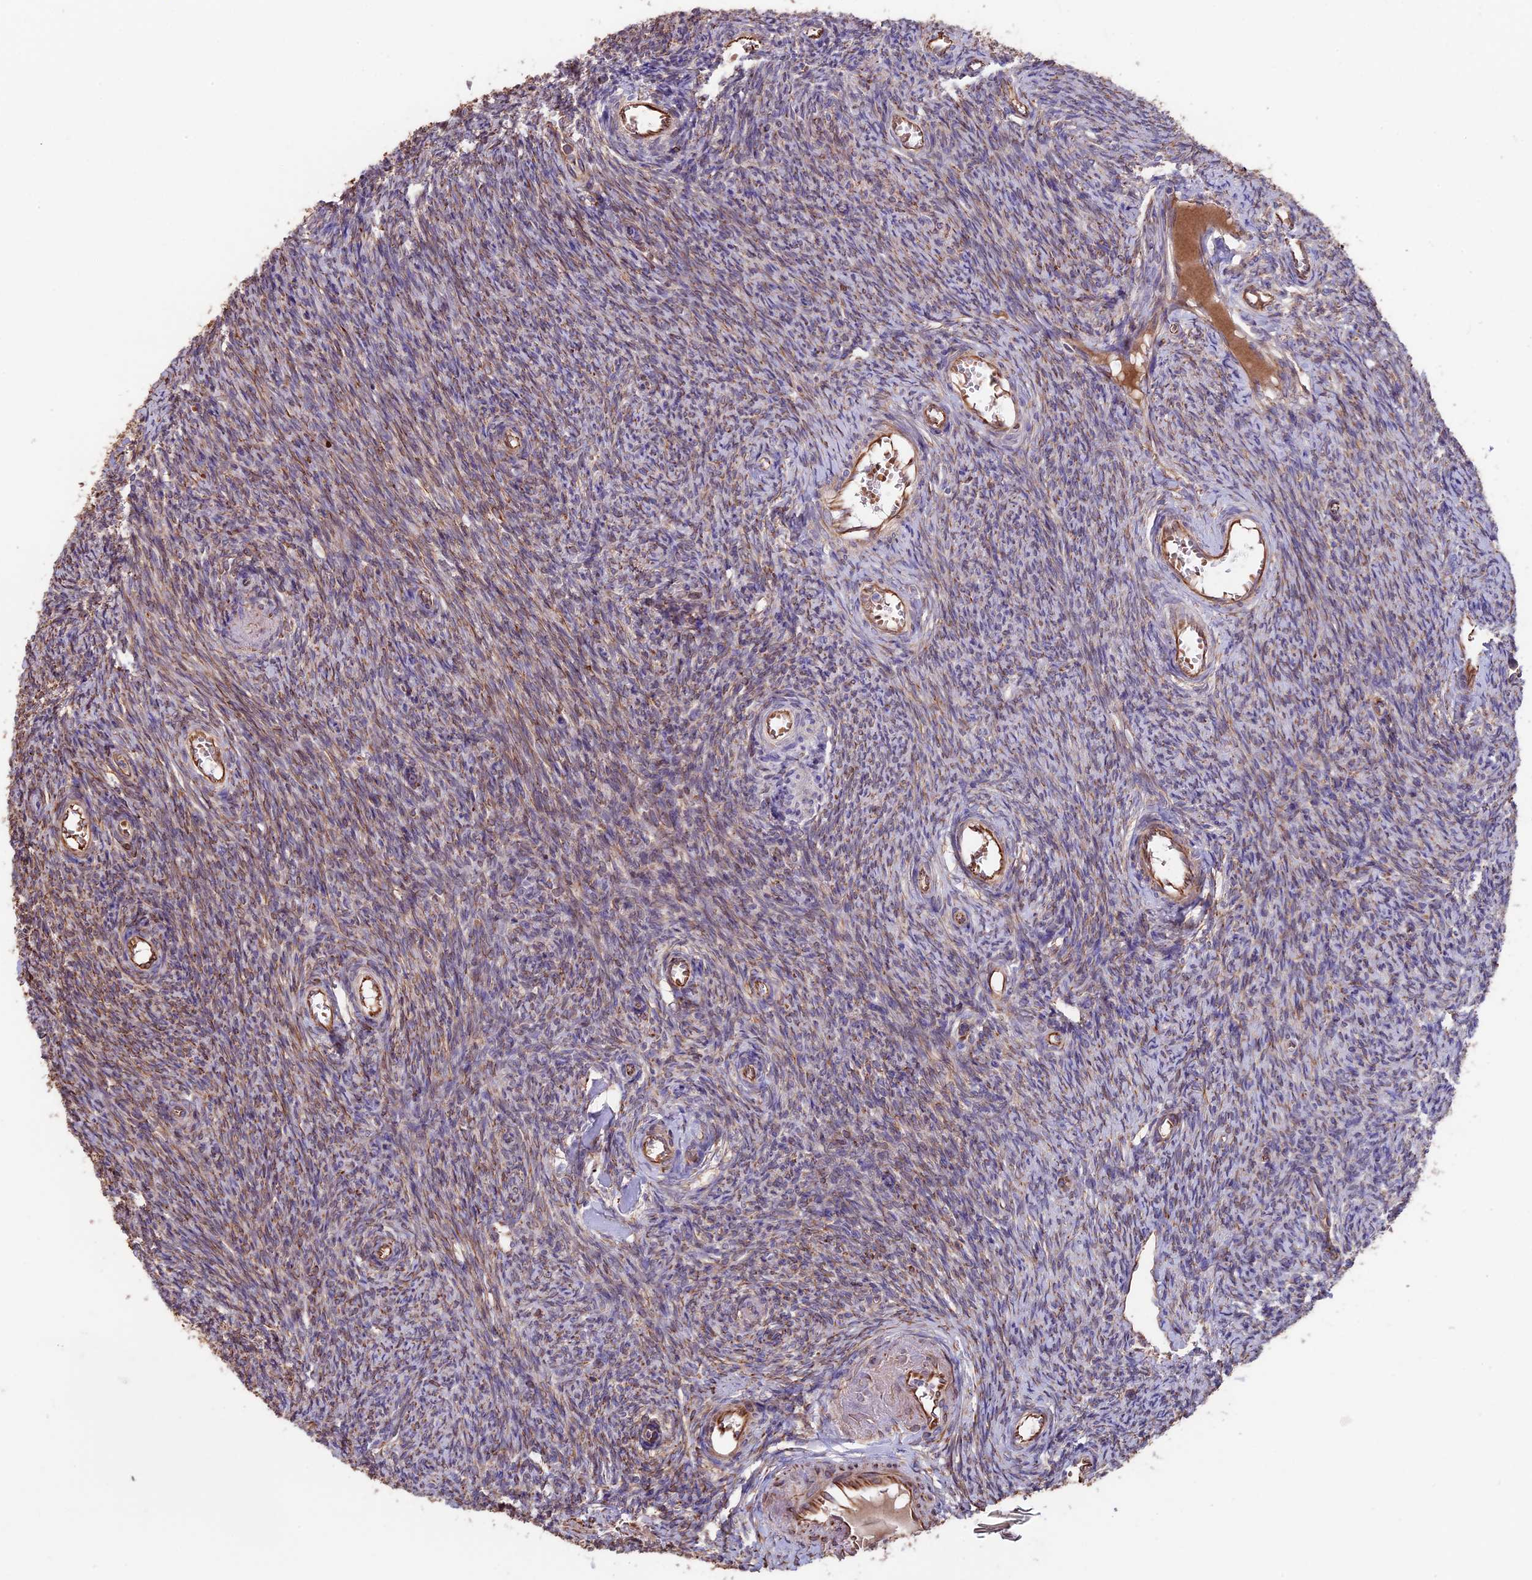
{"staining": {"intensity": "weak", "quantity": "<25%", "location": "cytoplasmic/membranous"}, "tissue": "ovary", "cell_type": "Ovarian stroma cells", "image_type": "normal", "snomed": [{"axis": "morphology", "description": "Normal tissue, NOS"}, {"axis": "topography", "description": "Ovary"}], "caption": "Micrograph shows no protein staining in ovarian stroma cells of normal ovary.", "gene": "SEH1L", "patient": {"sex": "female", "age": 44}}